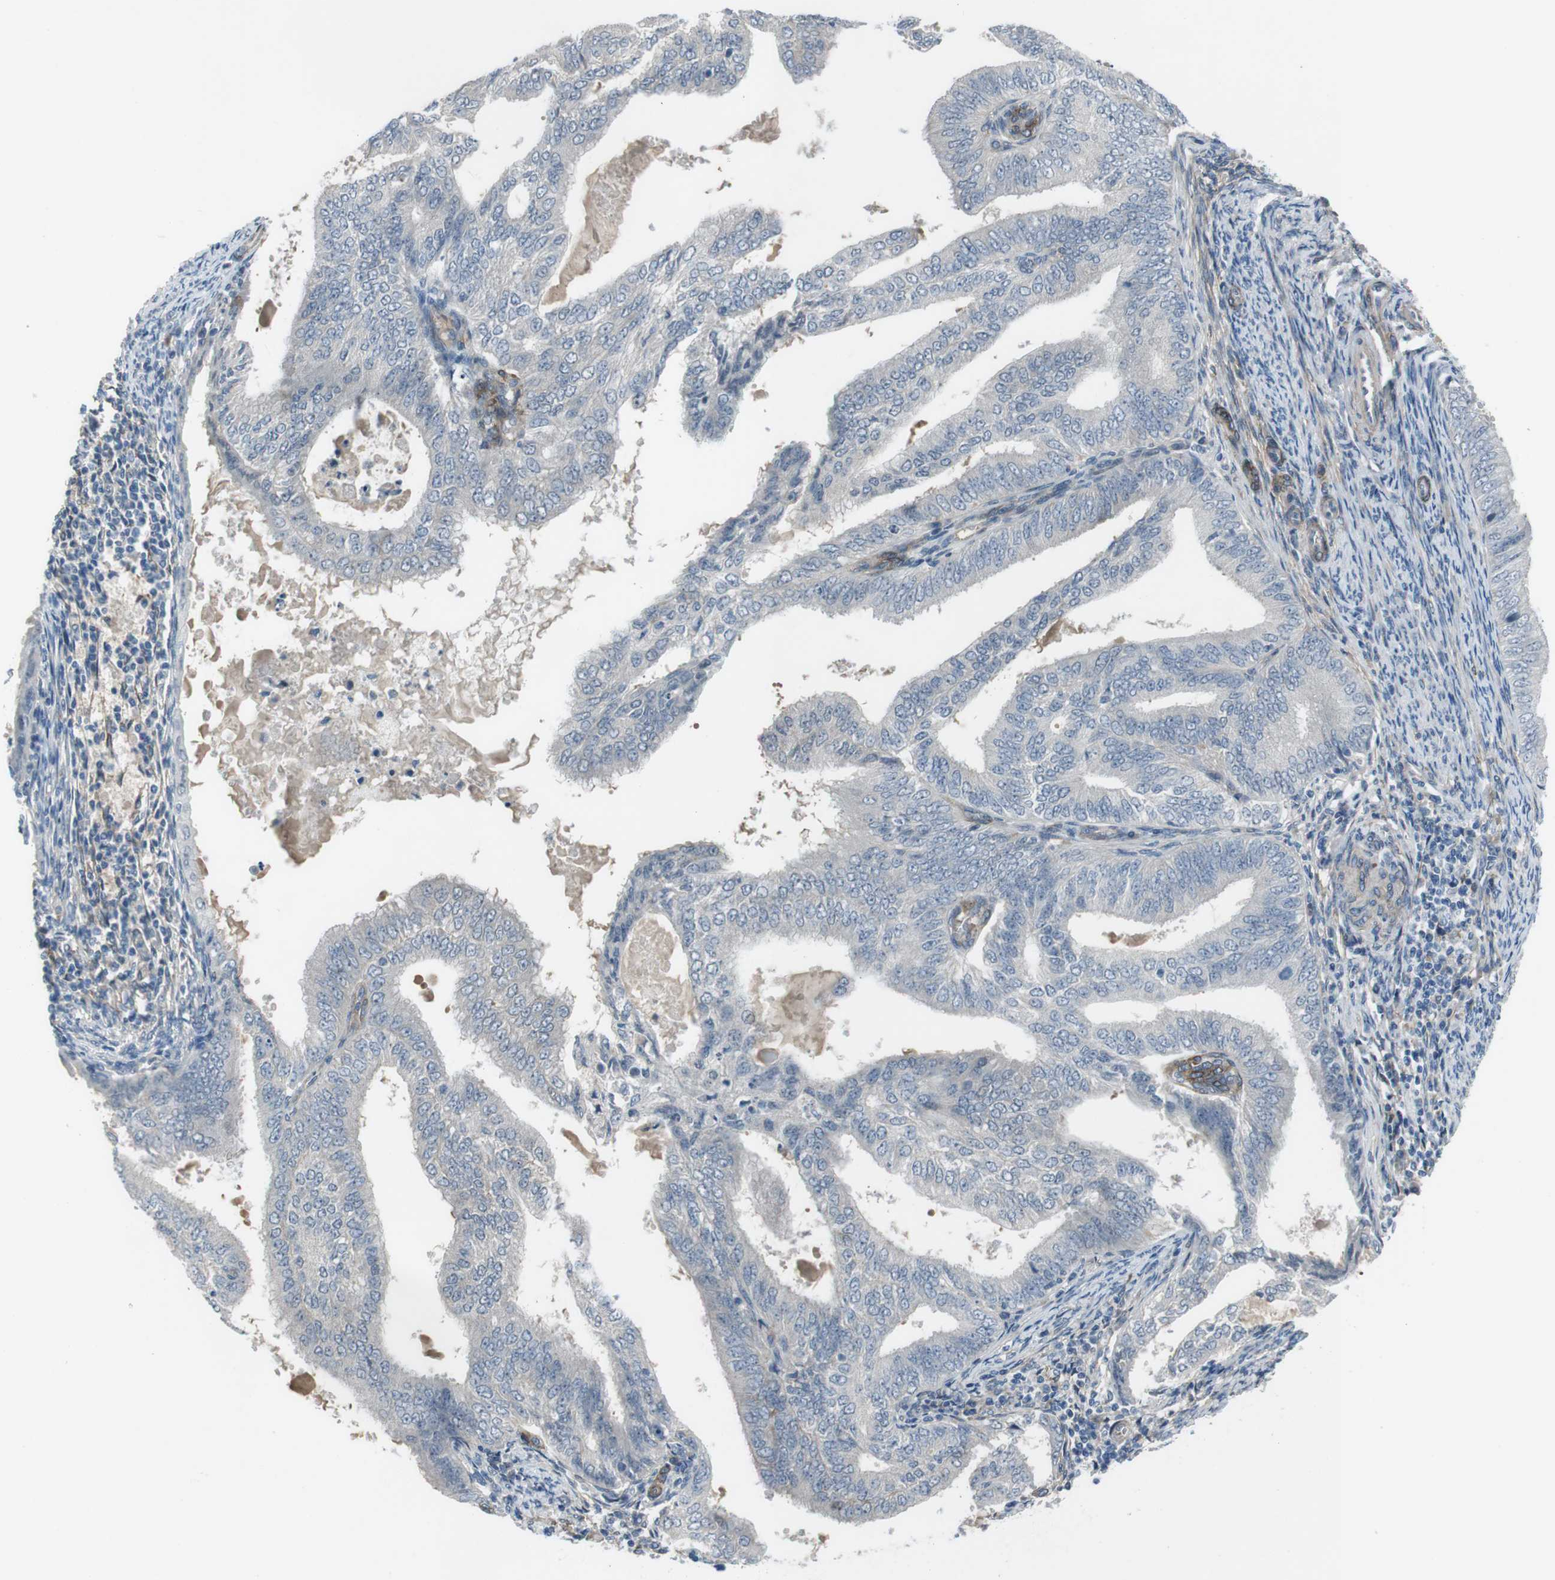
{"staining": {"intensity": "weak", "quantity": "<25%", "location": "cytoplasmic/membranous"}, "tissue": "endometrial cancer", "cell_type": "Tumor cells", "image_type": "cancer", "snomed": [{"axis": "morphology", "description": "Adenocarcinoma, NOS"}, {"axis": "topography", "description": "Endometrium"}], "caption": "Adenocarcinoma (endometrial) stained for a protein using IHC exhibits no positivity tumor cells.", "gene": "ANK2", "patient": {"sex": "female", "age": 58}}